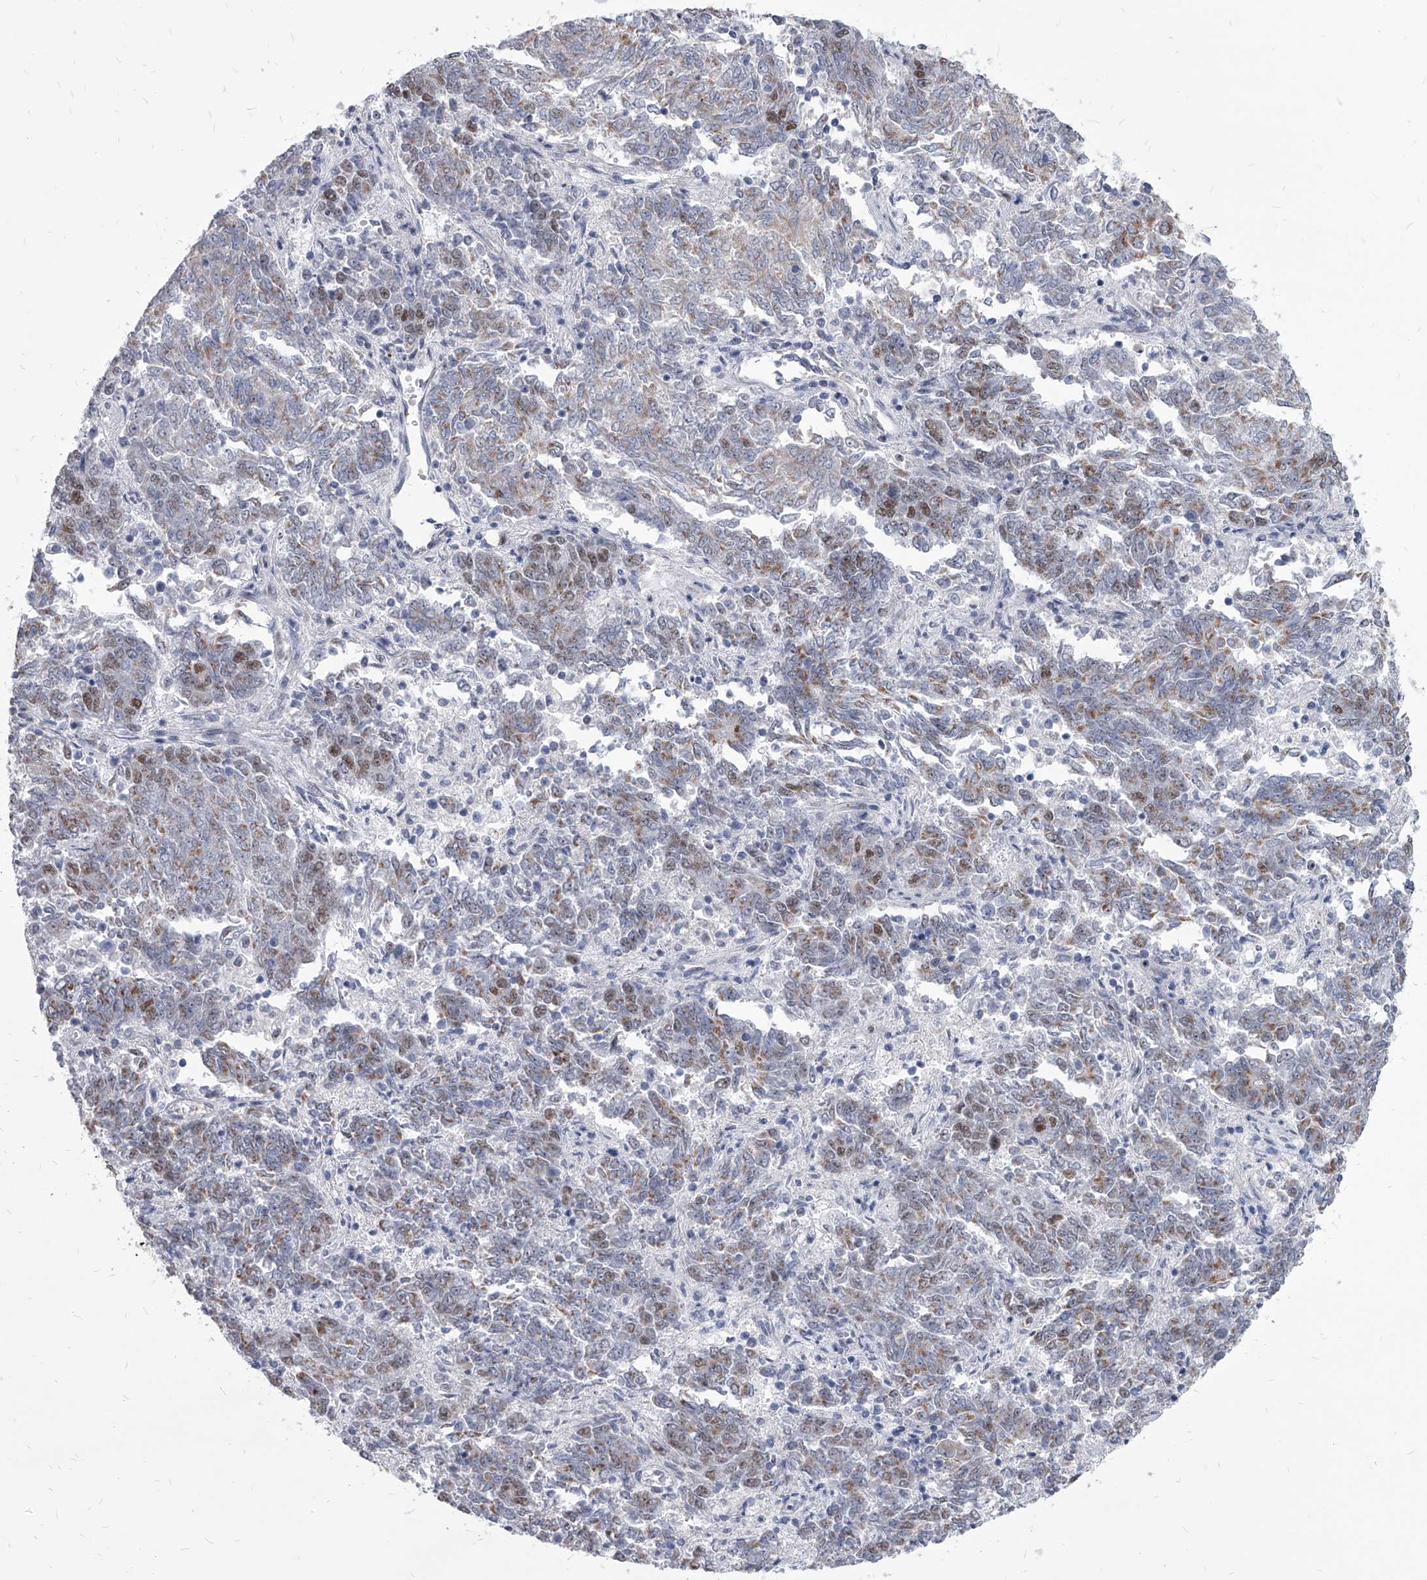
{"staining": {"intensity": "moderate", "quantity": "25%-75%", "location": "cytoplasmic/membranous,nuclear"}, "tissue": "endometrial cancer", "cell_type": "Tumor cells", "image_type": "cancer", "snomed": [{"axis": "morphology", "description": "Adenocarcinoma, NOS"}, {"axis": "topography", "description": "Endometrium"}], "caption": "IHC staining of adenocarcinoma (endometrial), which reveals medium levels of moderate cytoplasmic/membranous and nuclear expression in about 25%-75% of tumor cells indicating moderate cytoplasmic/membranous and nuclear protein staining. The staining was performed using DAB (3,3'-diaminobenzidine) (brown) for protein detection and nuclei were counterstained in hematoxylin (blue).", "gene": "EVA1C", "patient": {"sex": "female", "age": 80}}